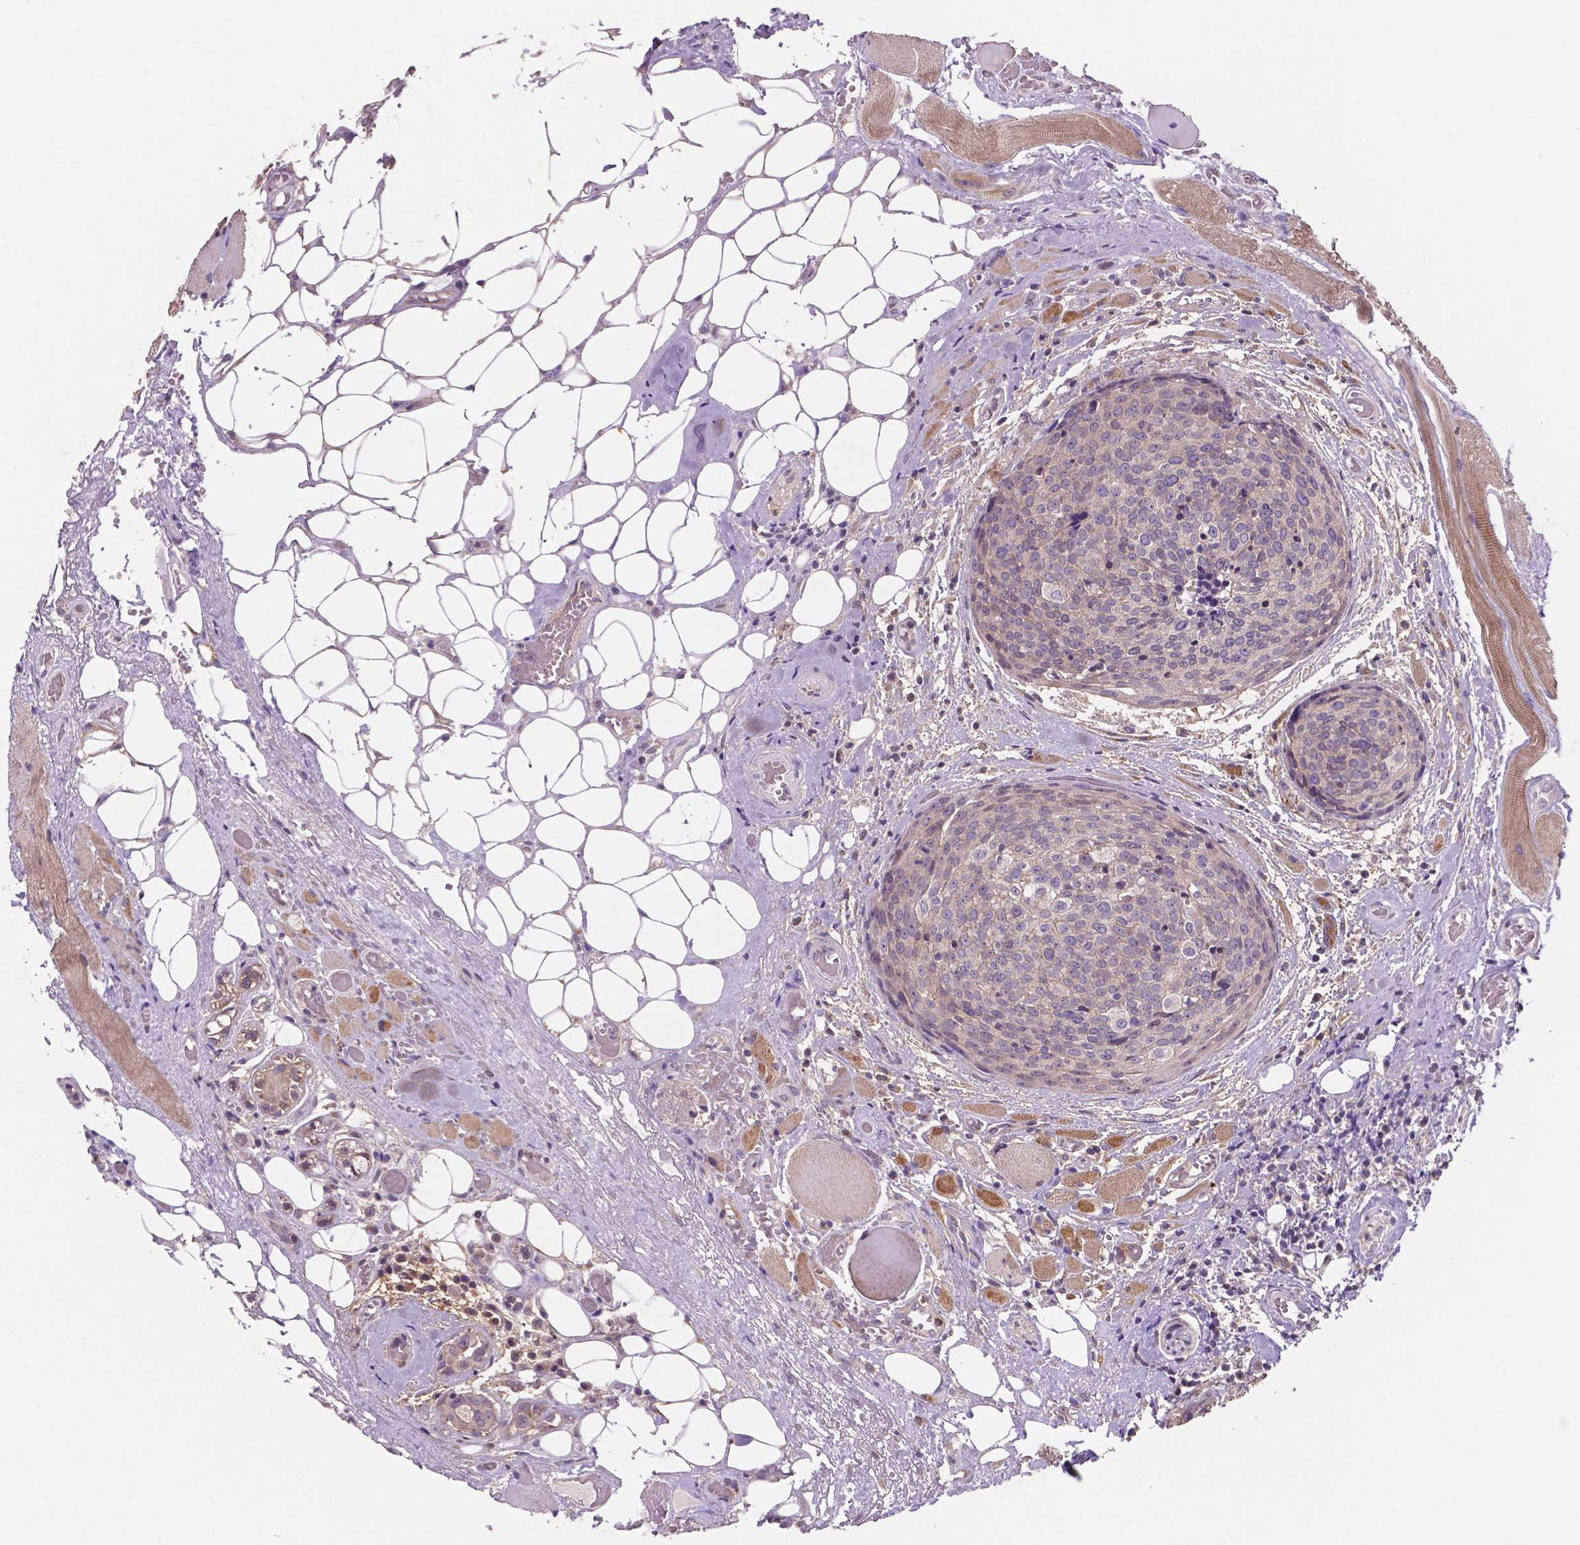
{"staining": {"intensity": "negative", "quantity": "none", "location": "none"}, "tissue": "head and neck cancer", "cell_type": "Tumor cells", "image_type": "cancer", "snomed": [{"axis": "morphology", "description": "Squamous cell carcinoma, NOS"}, {"axis": "topography", "description": "Oral tissue"}, {"axis": "topography", "description": "Head-Neck"}], "caption": "The micrograph displays no significant positivity in tumor cells of head and neck squamous cell carcinoma. Brightfield microscopy of IHC stained with DAB (brown) and hematoxylin (blue), captured at high magnification.", "gene": "MKRN2OS", "patient": {"sex": "male", "age": 64}}